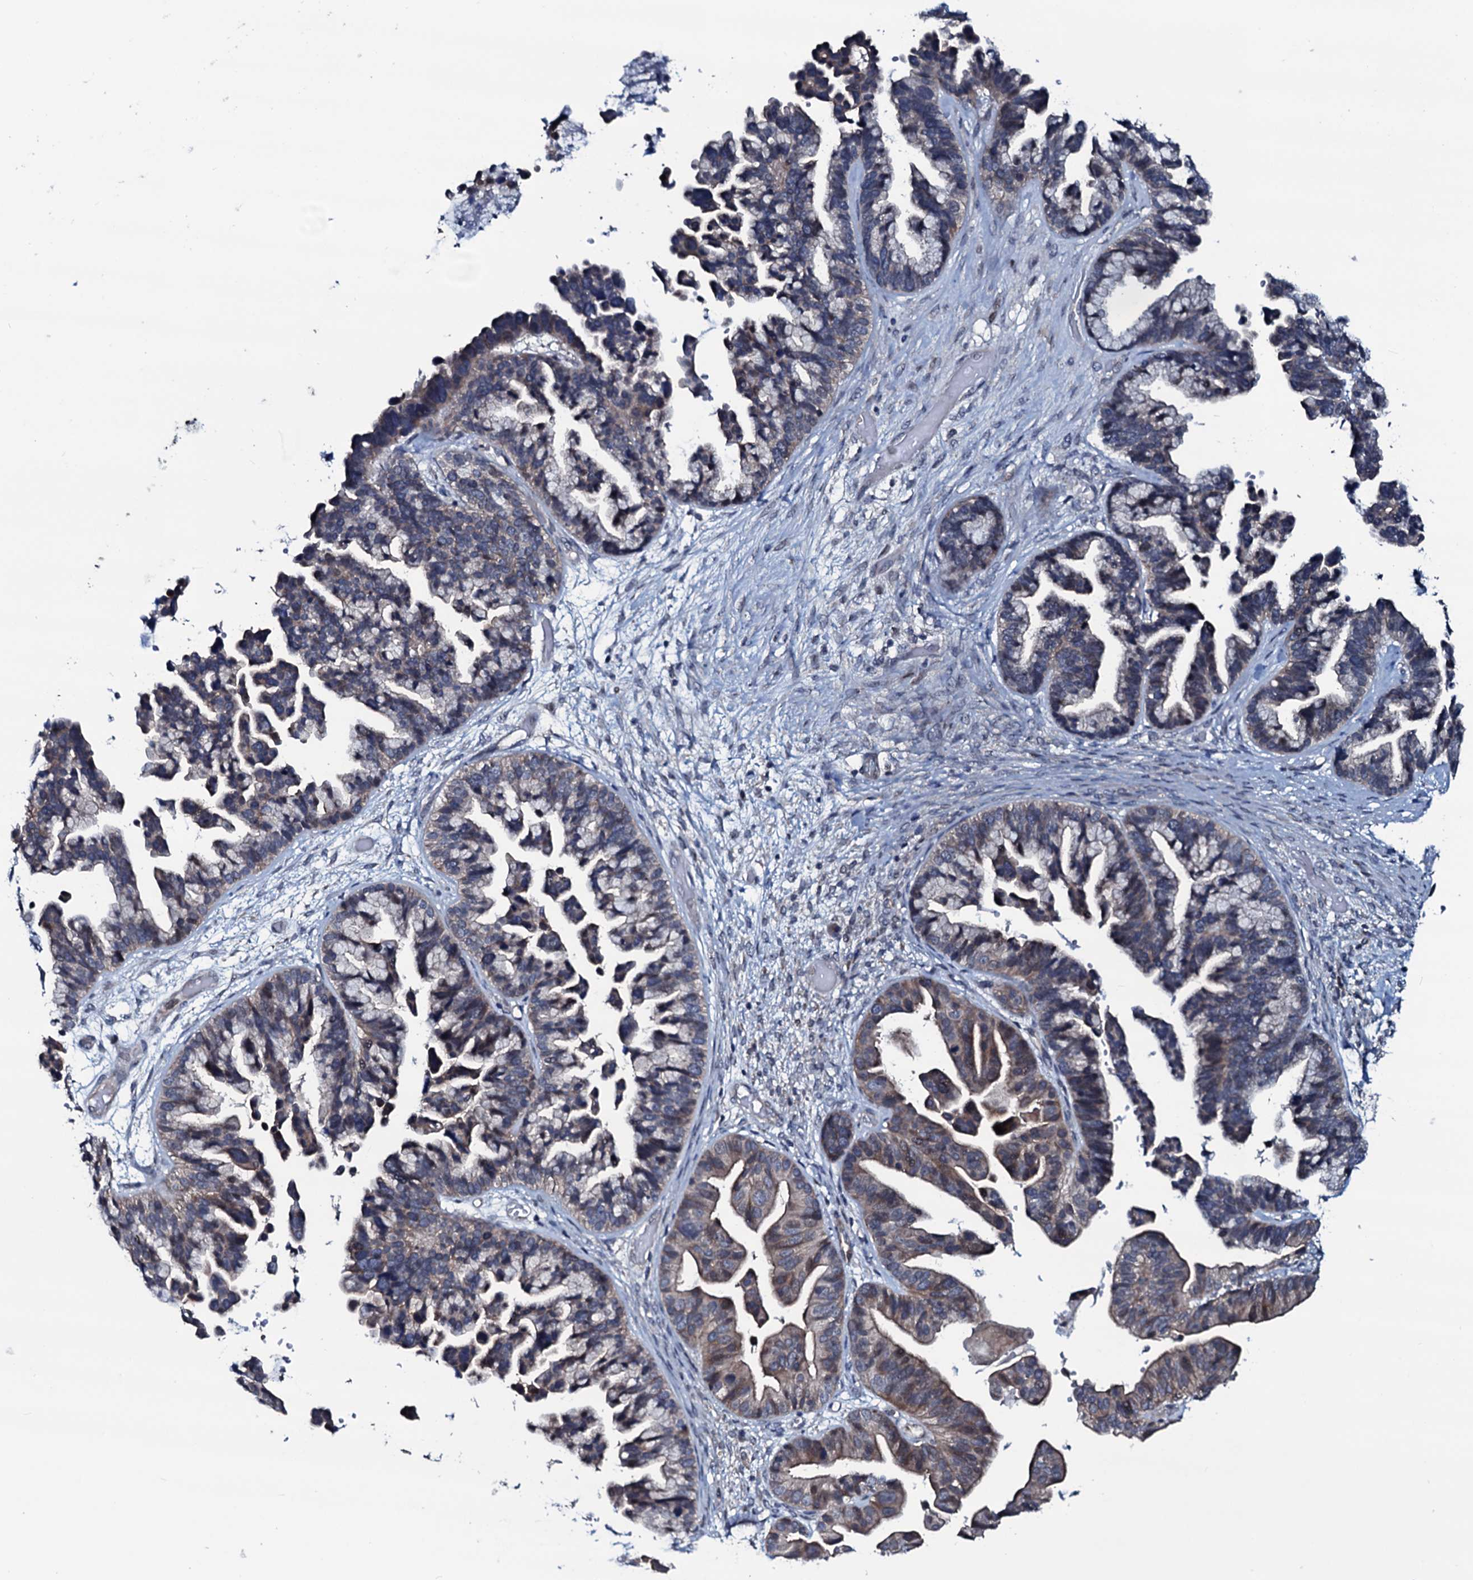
{"staining": {"intensity": "moderate", "quantity": "25%-75%", "location": "cytoplasmic/membranous"}, "tissue": "ovarian cancer", "cell_type": "Tumor cells", "image_type": "cancer", "snomed": [{"axis": "morphology", "description": "Cystadenocarcinoma, serous, NOS"}, {"axis": "topography", "description": "Ovary"}], "caption": "Protein expression analysis of human ovarian serous cystadenocarcinoma reveals moderate cytoplasmic/membranous expression in approximately 25%-75% of tumor cells. (Brightfield microscopy of DAB IHC at high magnification).", "gene": "OGFOD2", "patient": {"sex": "female", "age": 56}}